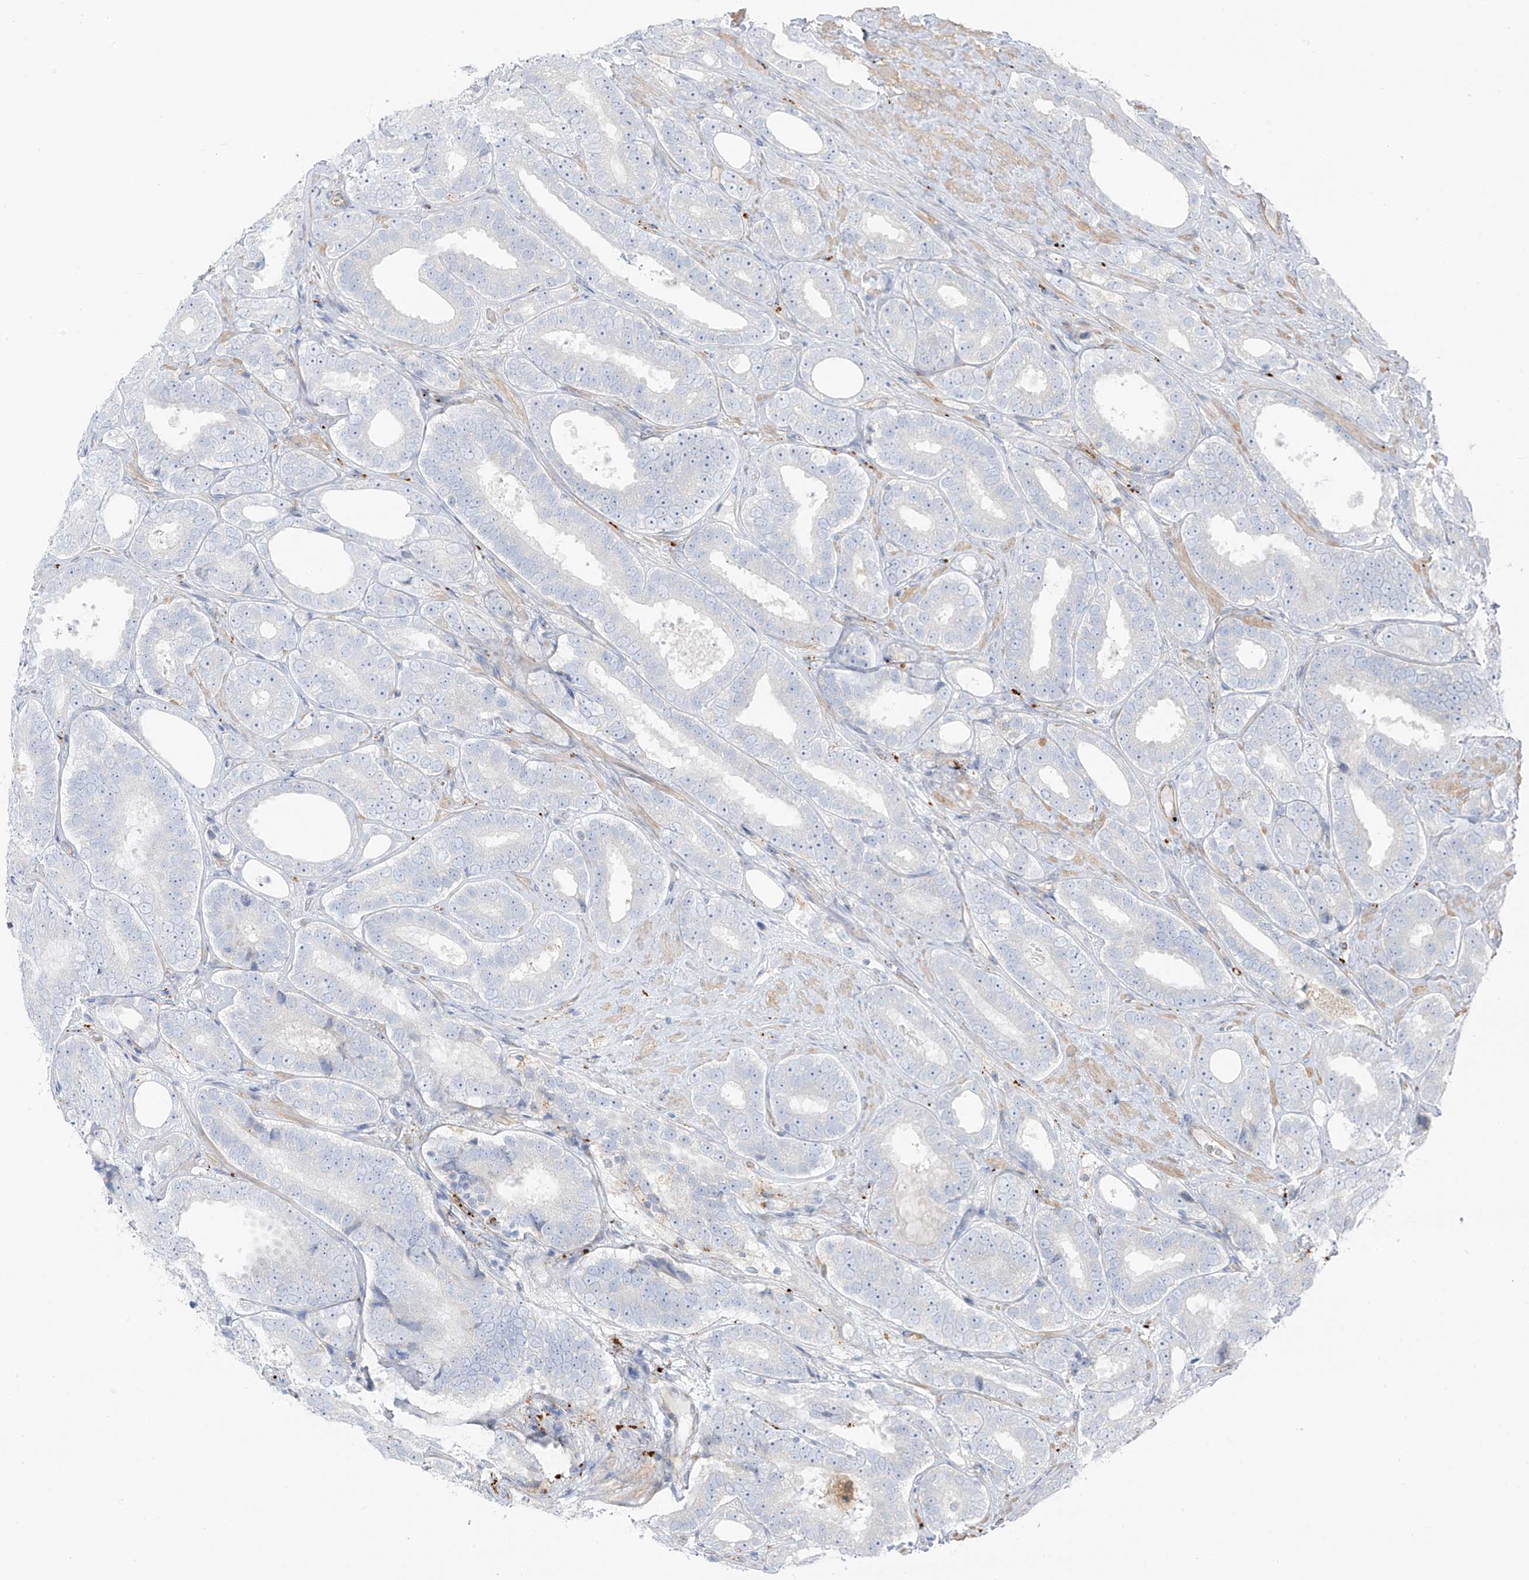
{"staining": {"intensity": "negative", "quantity": "none", "location": "none"}, "tissue": "prostate cancer", "cell_type": "Tumor cells", "image_type": "cancer", "snomed": [{"axis": "morphology", "description": "Adenocarcinoma, High grade"}, {"axis": "topography", "description": "Prostate"}], "caption": "This is an immunohistochemistry (IHC) histopathology image of human prostate cancer (high-grade adenocarcinoma). There is no positivity in tumor cells.", "gene": "TAL2", "patient": {"sex": "male", "age": 56}}